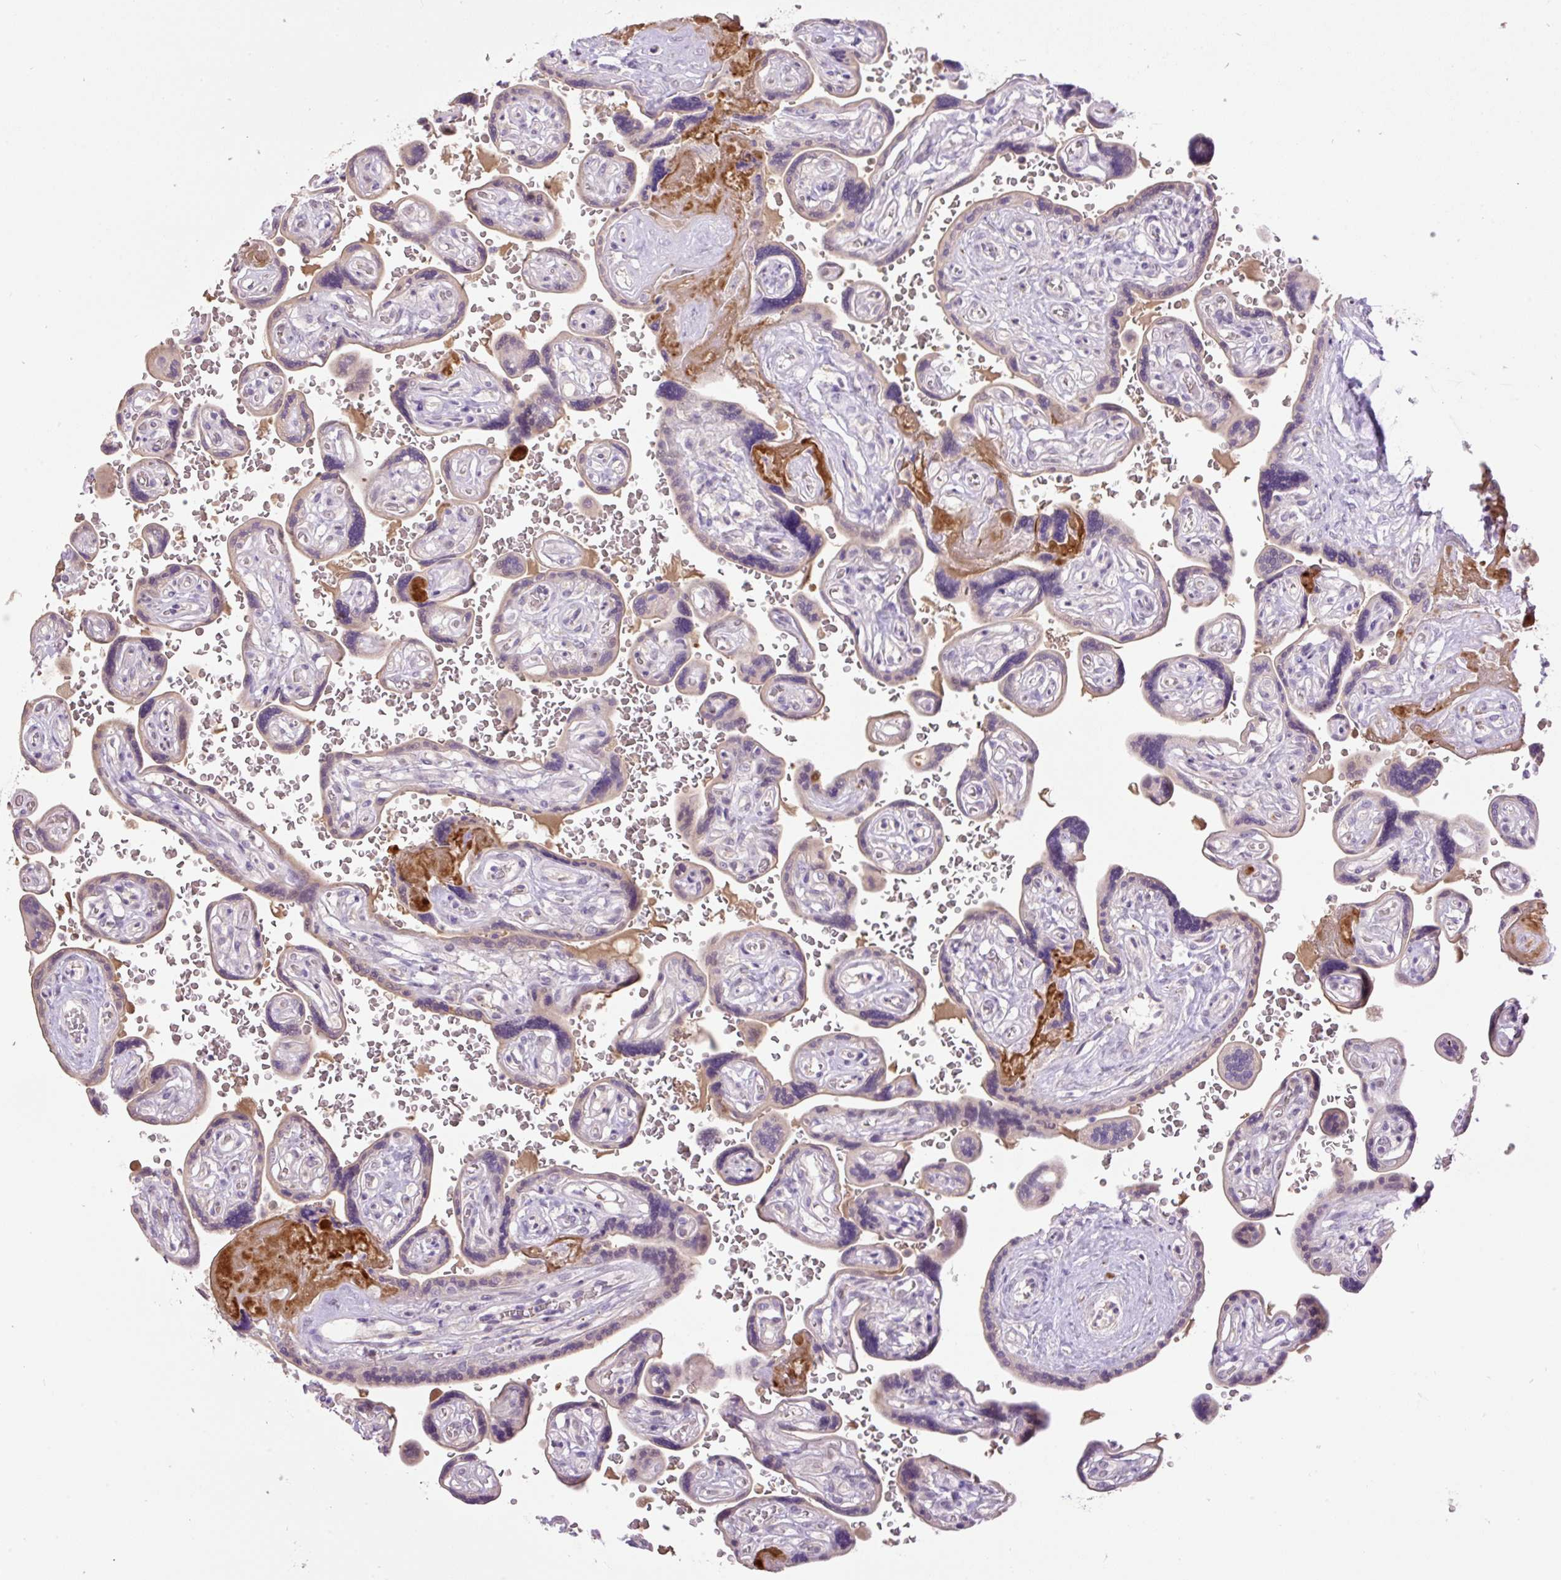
{"staining": {"intensity": "negative", "quantity": "none", "location": "none"}, "tissue": "placenta", "cell_type": "Trophoblastic cells", "image_type": "normal", "snomed": [{"axis": "morphology", "description": "Normal tissue, NOS"}, {"axis": "topography", "description": "Placenta"}], "caption": "An immunohistochemistry (IHC) image of normal placenta is shown. There is no staining in trophoblastic cells of placenta.", "gene": "HABP4", "patient": {"sex": "female", "age": 32}}